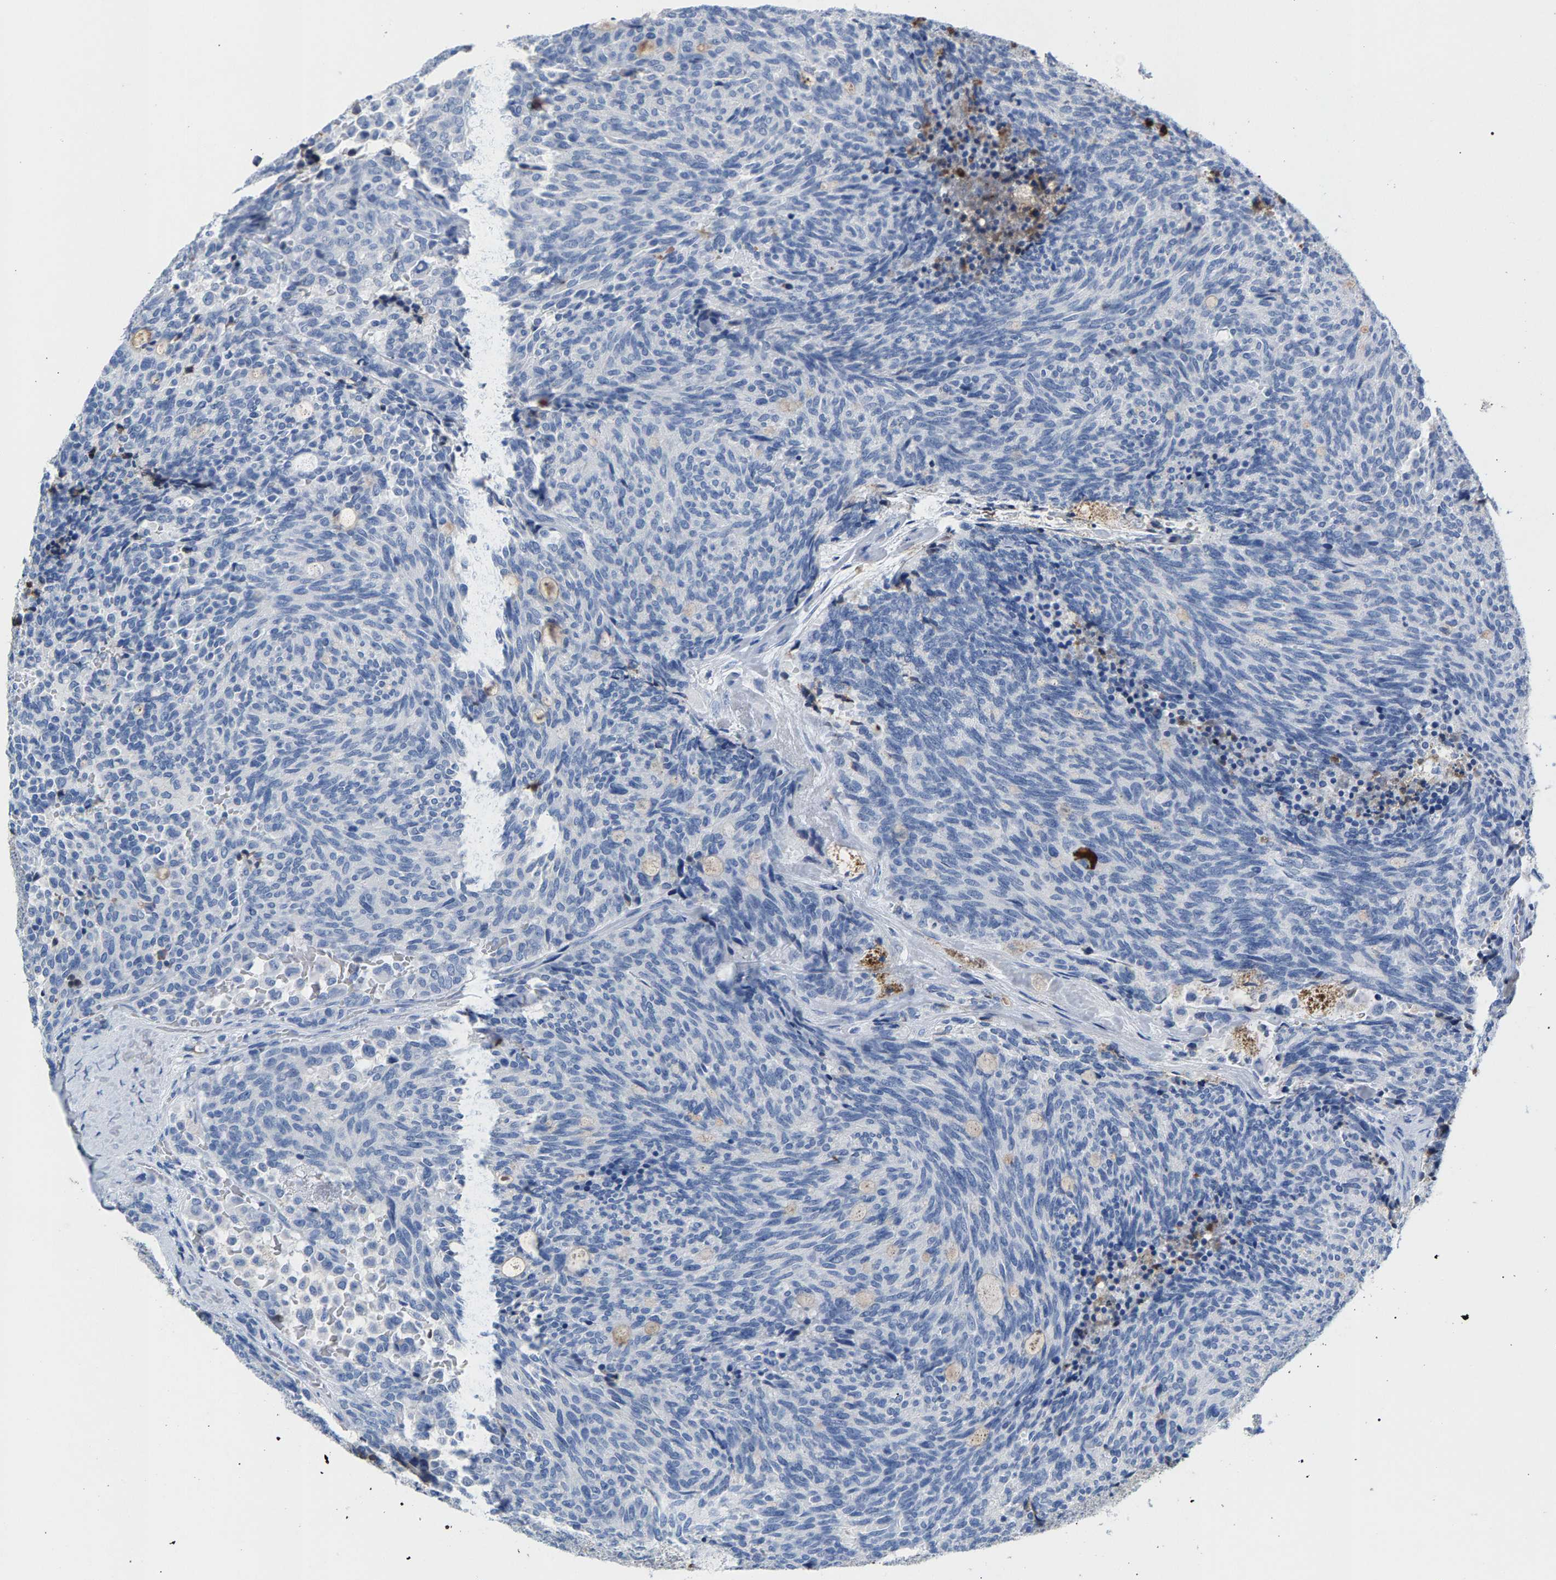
{"staining": {"intensity": "negative", "quantity": "none", "location": "none"}, "tissue": "carcinoid", "cell_type": "Tumor cells", "image_type": "cancer", "snomed": [{"axis": "morphology", "description": "Carcinoid, malignant, NOS"}, {"axis": "topography", "description": "Pancreas"}], "caption": "The micrograph exhibits no staining of tumor cells in carcinoid.", "gene": "APOH", "patient": {"sex": "female", "age": 54}}